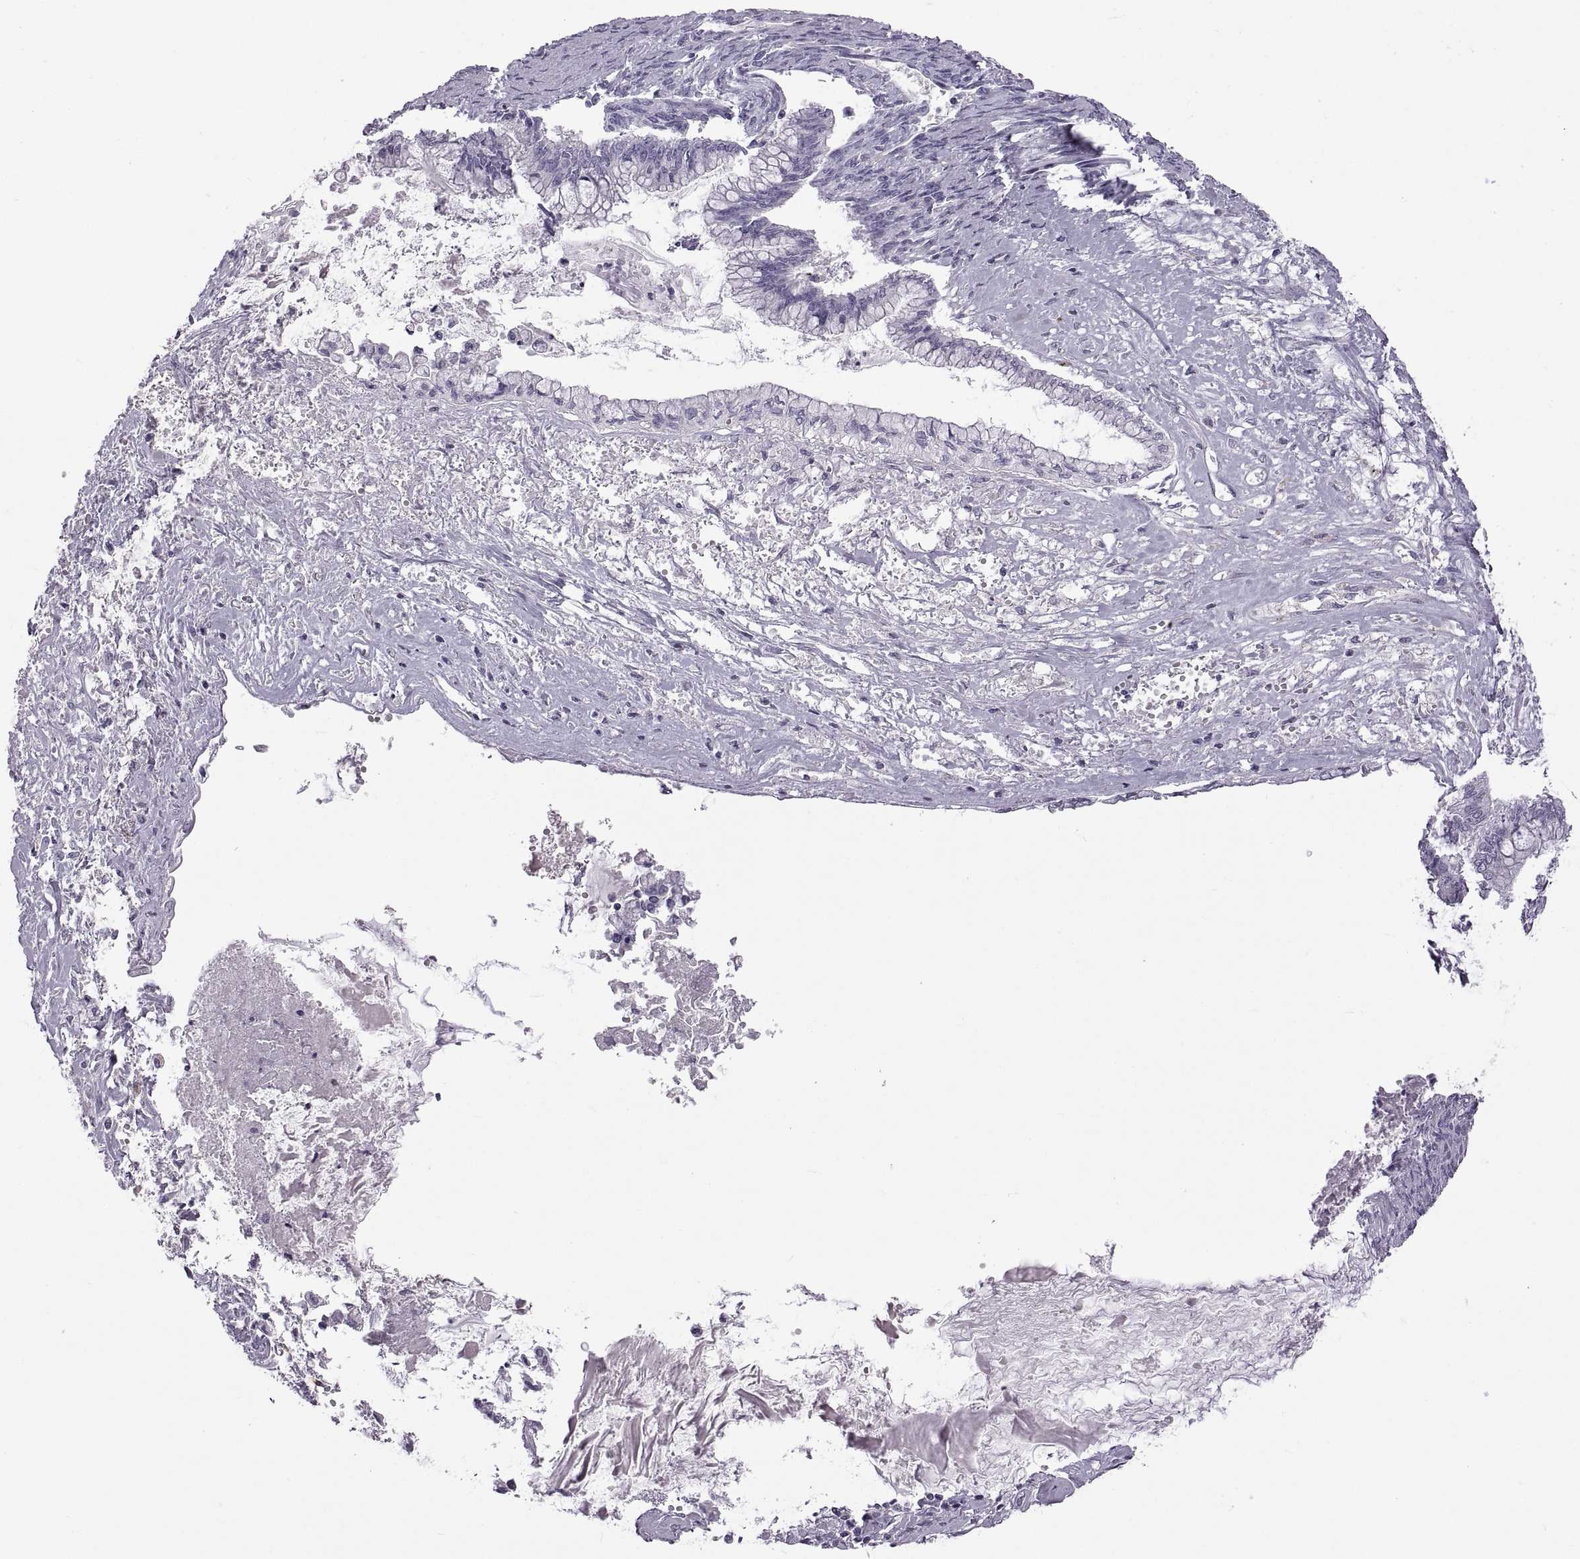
{"staining": {"intensity": "negative", "quantity": "none", "location": "none"}, "tissue": "ovarian cancer", "cell_type": "Tumor cells", "image_type": "cancer", "snomed": [{"axis": "morphology", "description": "Cystadenocarcinoma, mucinous, NOS"}, {"axis": "topography", "description": "Ovary"}], "caption": "This is a micrograph of immunohistochemistry (IHC) staining of mucinous cystadenocarcinoma (ovarian), which shows no staining in tumor cells.", "gene": "RDM1", "patient": {"sex": "female", "age": 67}}